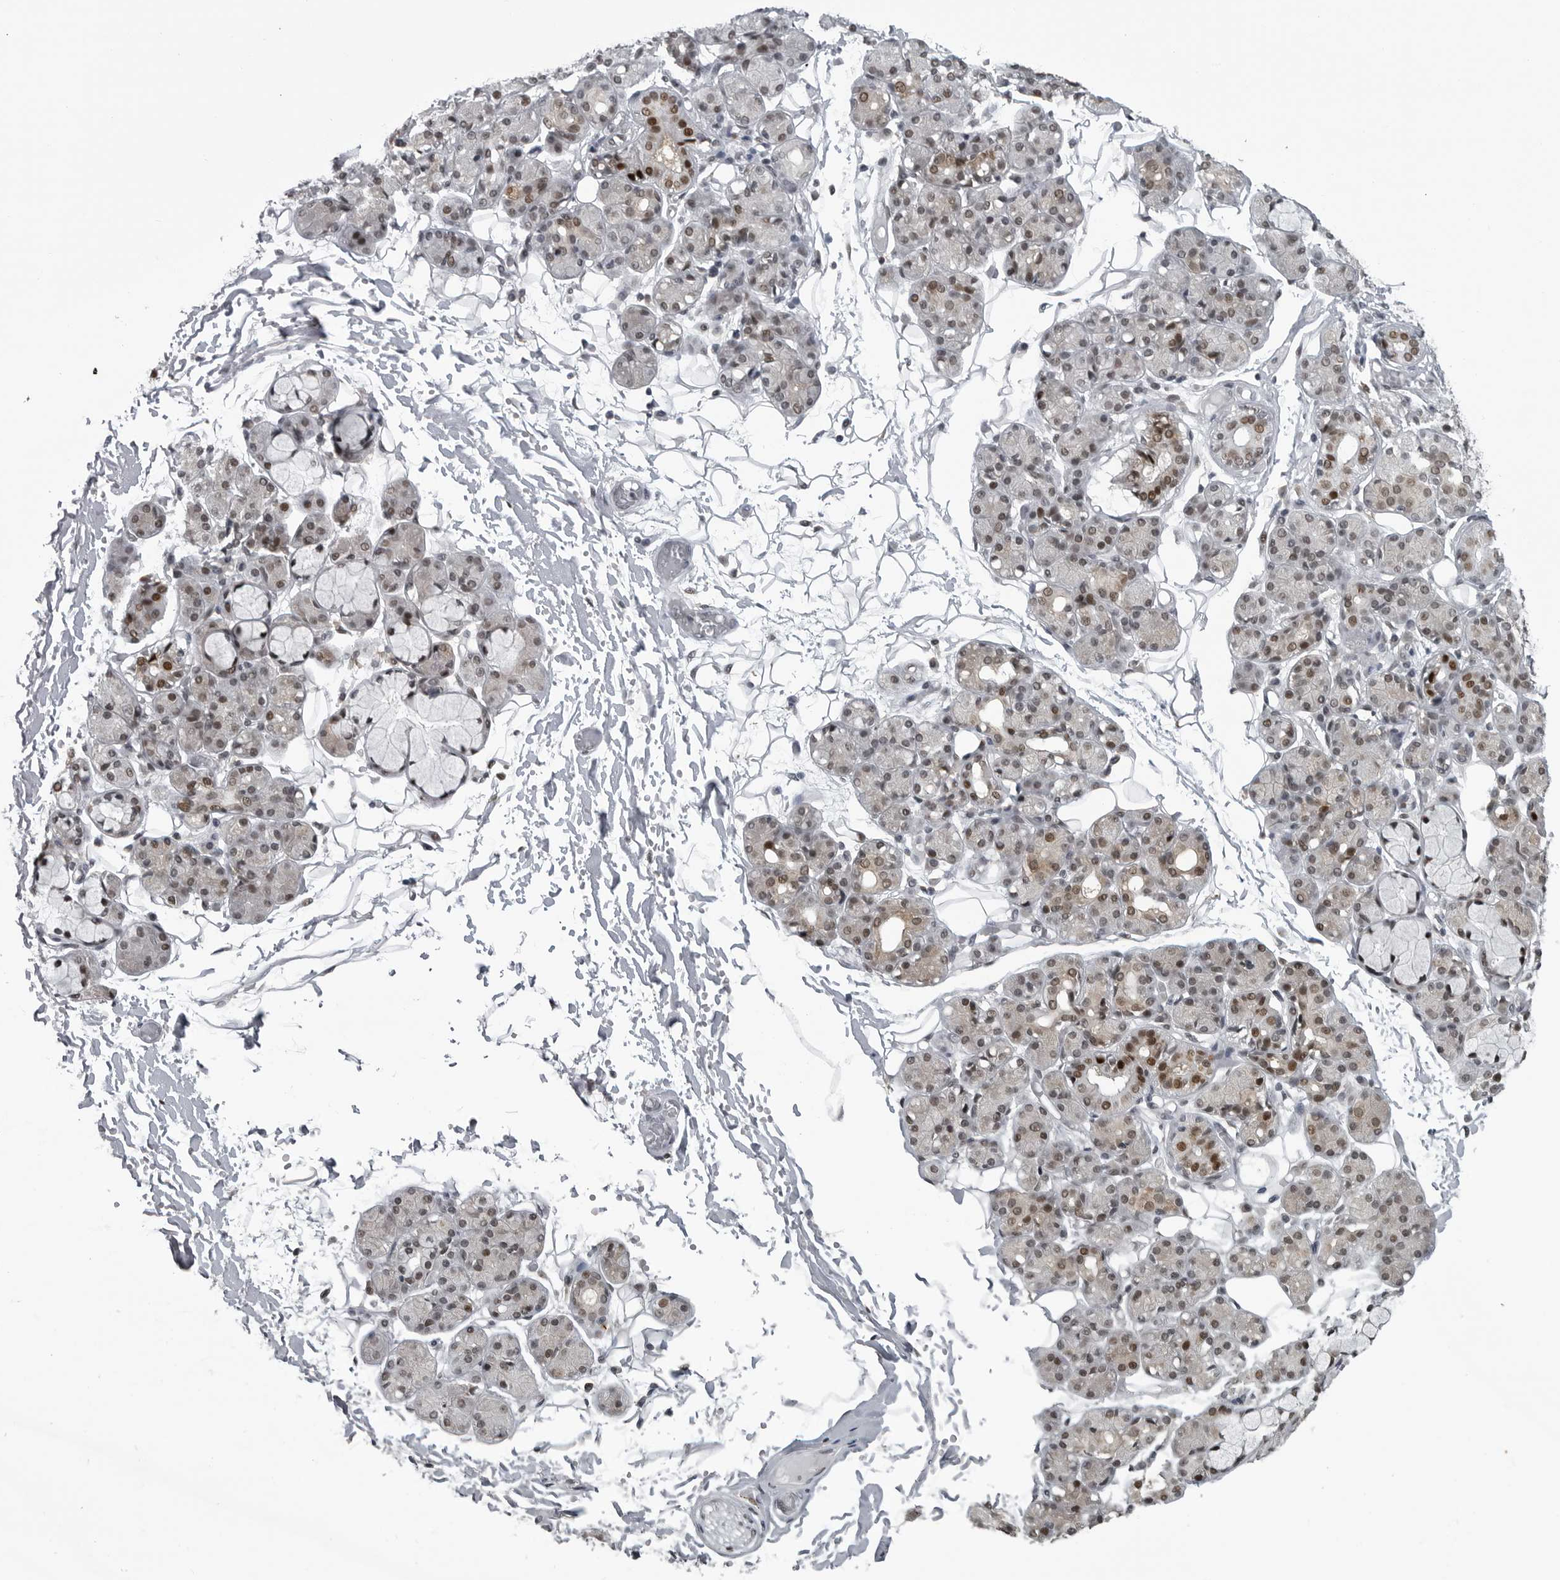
{"staining": {"intensity": "moderate", "quantity": "25%-75%", "location": "nuclear"}, "tissue": "salivary gland", "cell_type": "Glandular cells", "image_type": "normal", "snomed": [{"axis": "morphology", "description": "Normal tissue, NOS"}, {"axis": "topography", "description": "Salivary gland"}], "caption": "Salivary gland stained for a protein exhibits moderate nuclear positivity in glandular cells. The protein of interest is stained brown, and the nuclei are stained in blue (DAB IHC with brightfield microscopy, high magnification).", "gene": "C8orf58", "patient": {"sex": "male", "age": 63}}